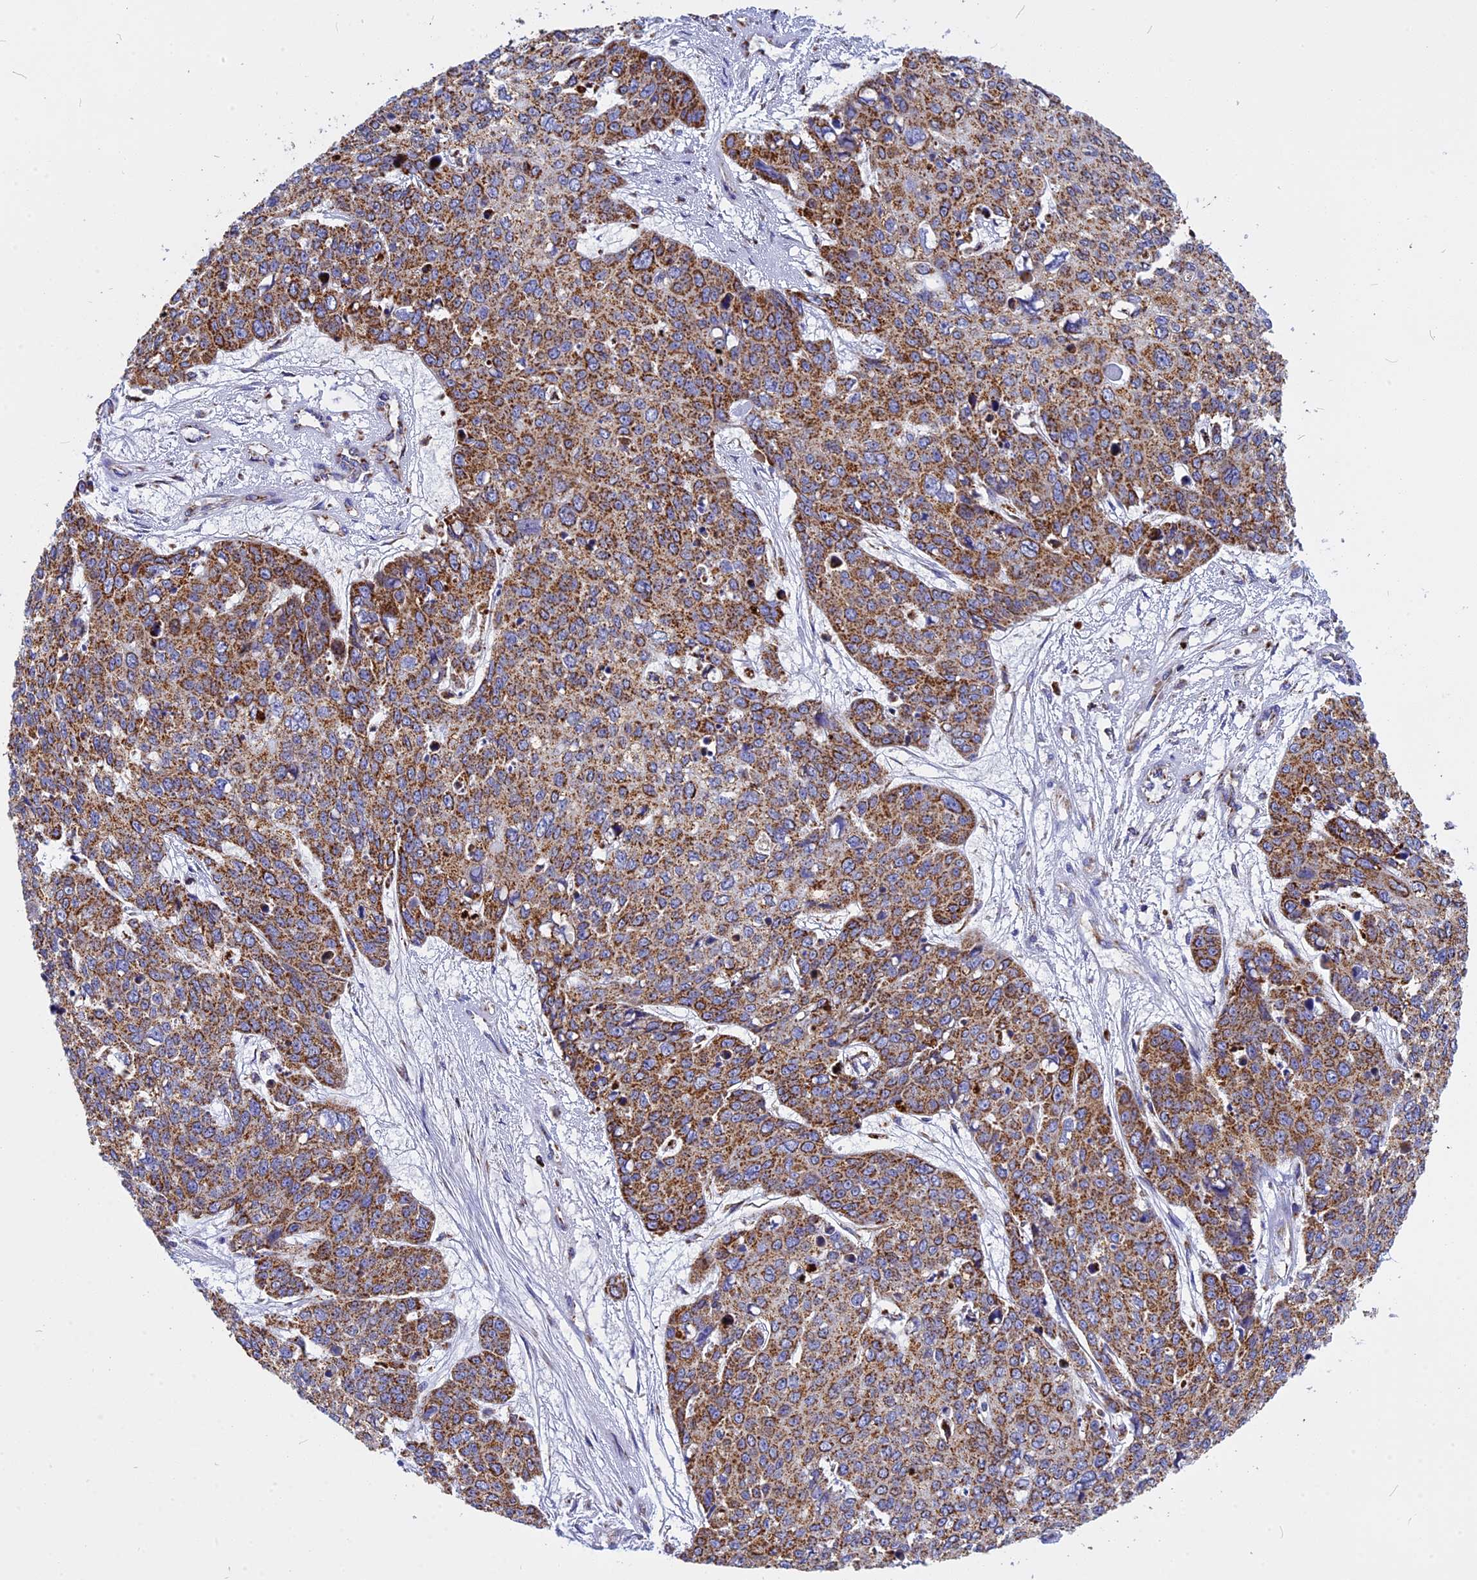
{"staining": {"intensity": "moderate", "quantity": ">75%", "location": "cytoplasmic/membranous"}, "tissue": "skin cancer", "cell_type": "Tumor cells", "image_type": "cancer", "snomed": [{"axis": "morphology", "description": "Squamous cell carcinoma, NOS"}, {"axis": "topography", "description": "Skin"}], "caption": "Skin cancer (squamous cell carcinoma) was stained to show a protein in brown. There is medium levels of moderate cytoplasmic/membranous staining in approximately >75% of tumor cells.", "gene": "VDAC2", "patient": {"sex": "male", "age": 71}}